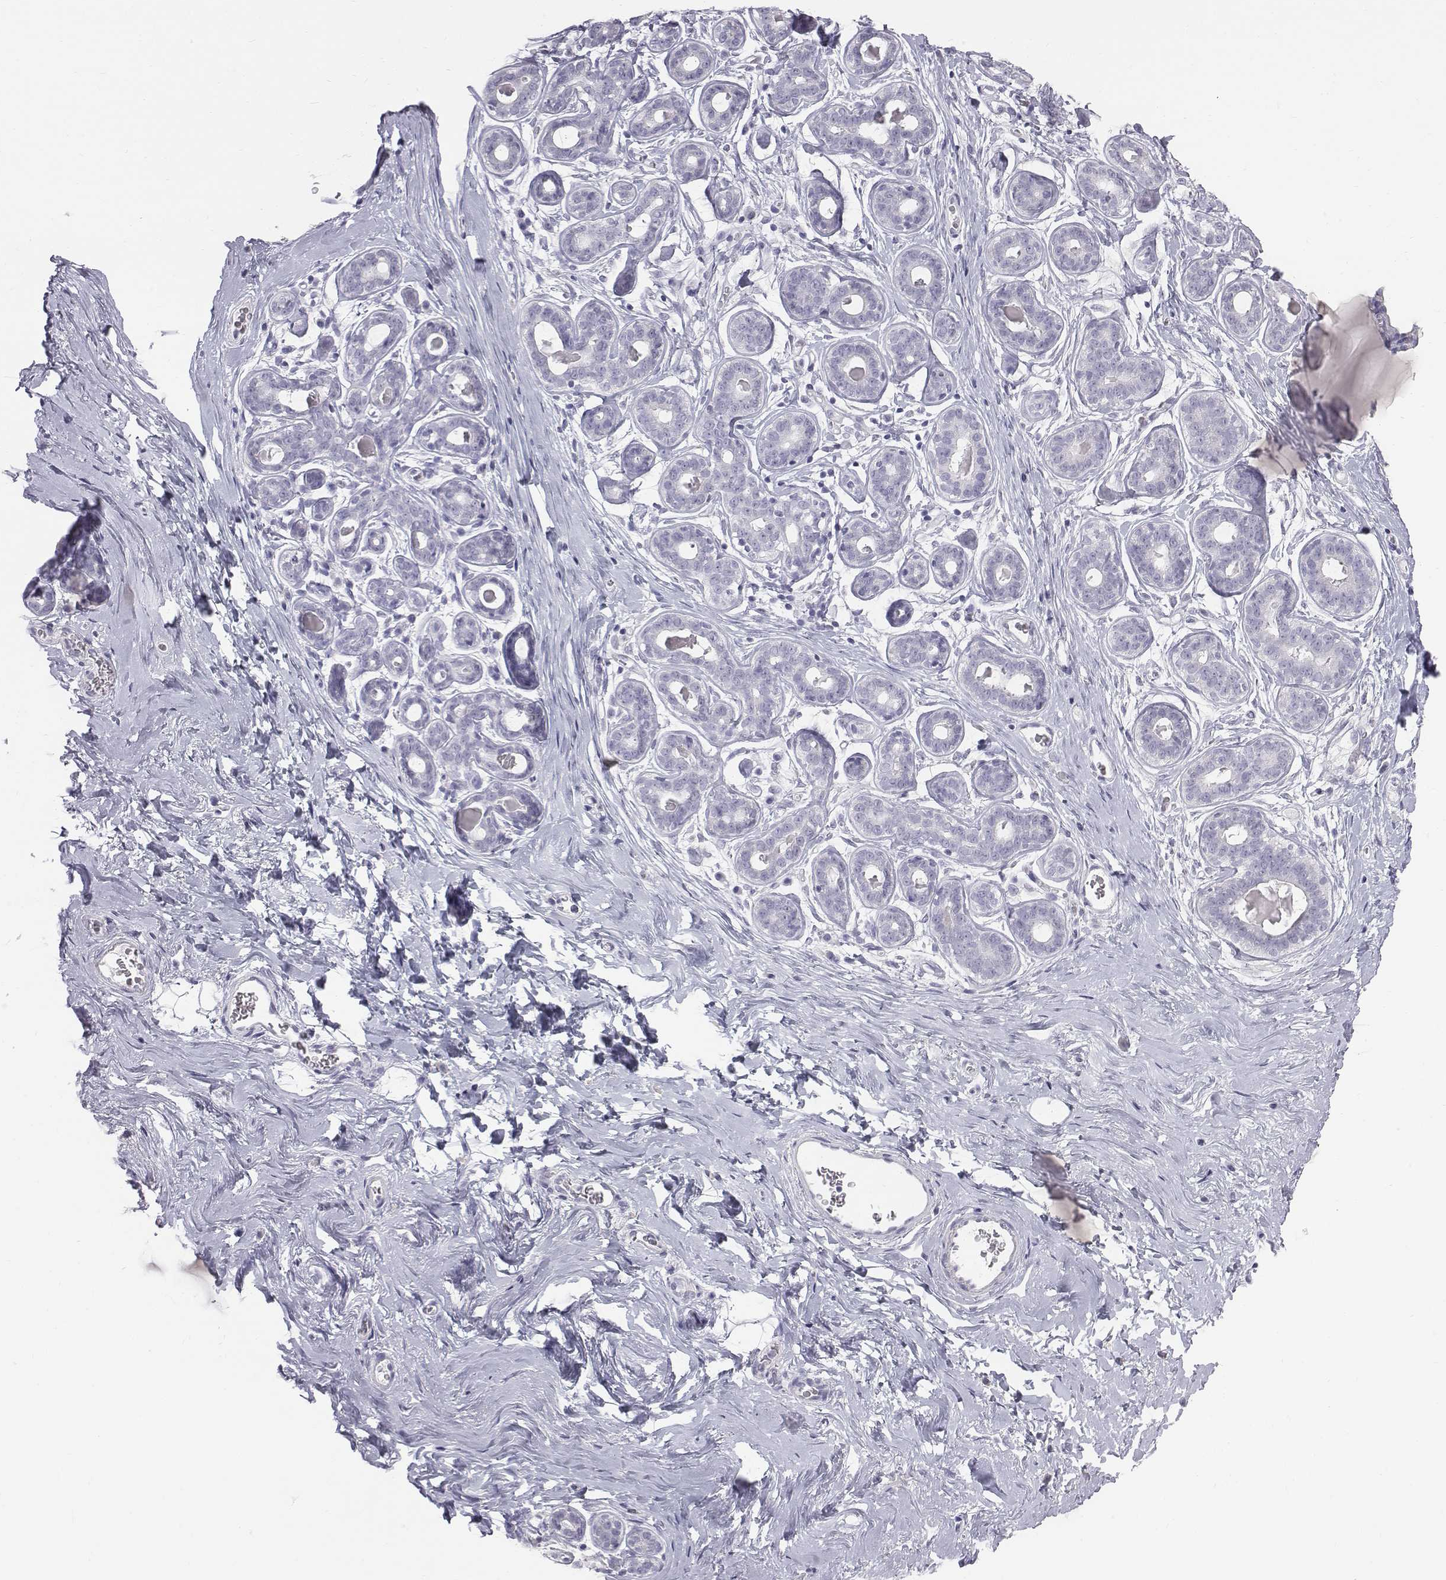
{"staining": {"intensity": "negative", "quantity": "none", "location": "none"}, "tissue": "breast", "cell_type": "Adipocytes", "image_type": "normal", "snomed": [{"axis": "morphology", "description": "Normal tissue, NOS"}, {"axis": "topography", "description": "Skin"}, {"axis": "topography", "description": "Breast"}], "caption": "Protein analysis of normal breast shows no significant staining in adipocytes. Brightfield microscopy of immunohistochemistry stained with DAB (brown) and hematoxylin (blue), captured at high magnification.", "gene": "C6orf58", "patient": {"sex": "female", "age": 43}}